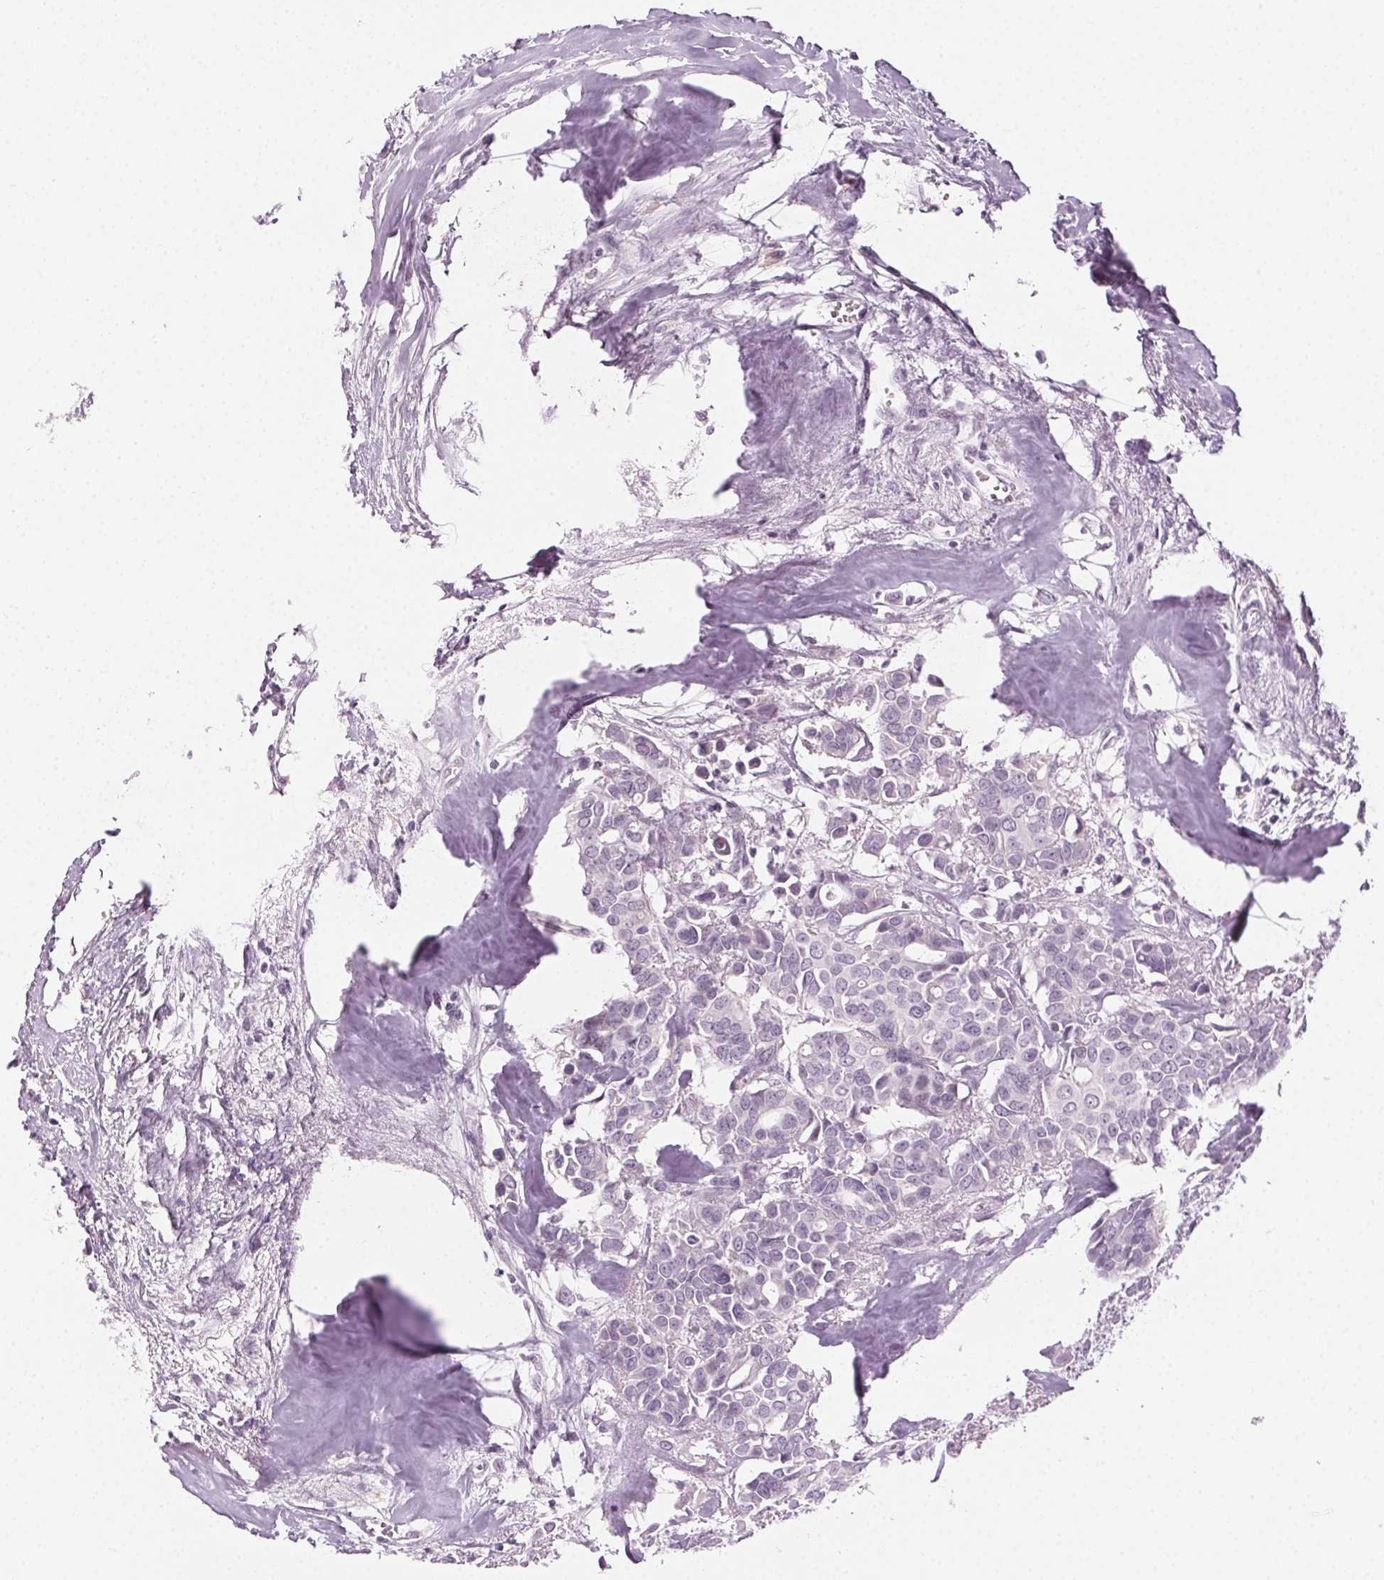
{"staining": {"intensity": "negative", "quantity": "none", "location": "none"}, "tissue": "breast cancer", "cell_type": "Tumor cells", "image_type": "cancer", "snomed": [{"axis": "morphology", "description": "Duct carcinoma"}, {"axis": "topography", "description": "Breast"}], "caption": "Invasive ductal carcinoma (breast) was stained to show a protein in brown. There is no significant positivity in tumor cells. (Brightfield microscopy of DAB immunohistochemistry (IHC) at high magnification).", "gene": "HSF5", "patient": {"sex": "female", "age": 54}}